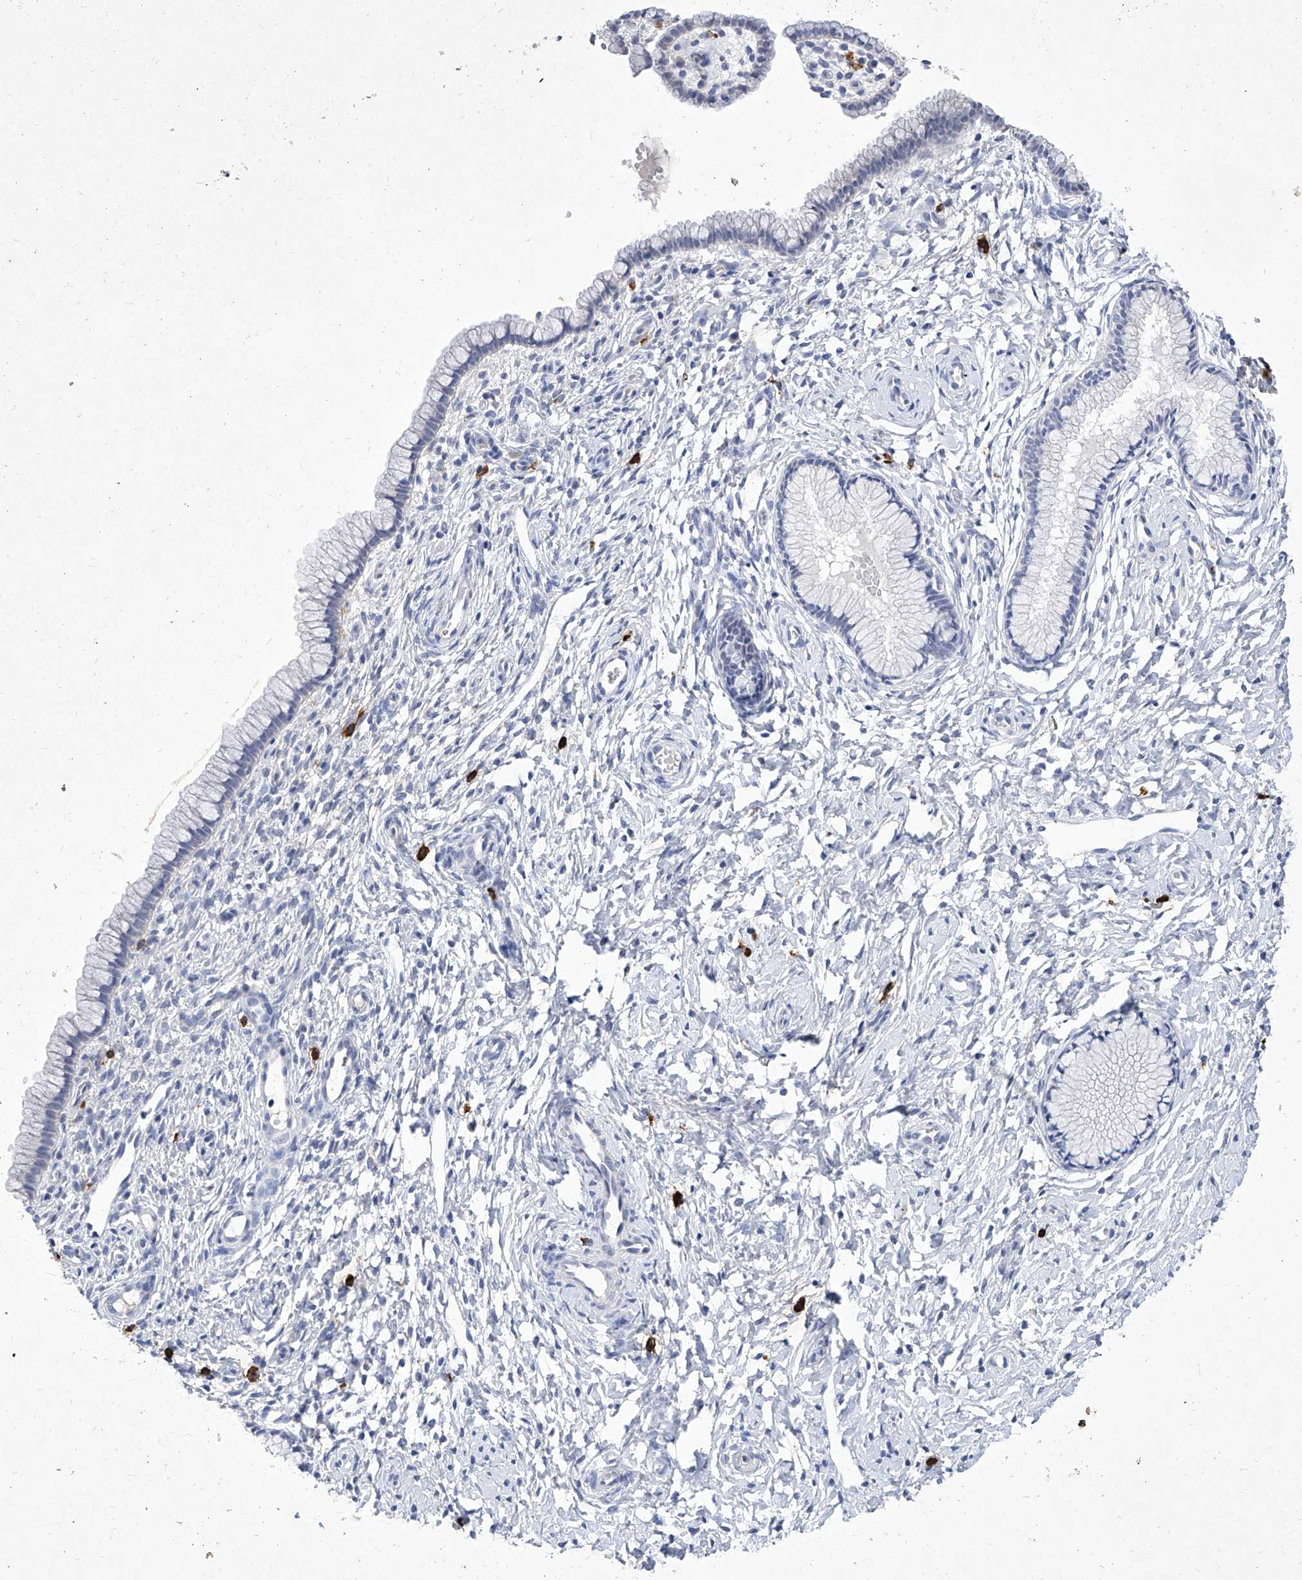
{"staining": {"intensity": "negative", "quantity": "none", "location": "none"}, "tissue": "cervix", "cell_type": "Glandular cells", "image_type": "normal", "snomed": [{"axis": "morphology", "description": "Normal tissue, NOS"}, {"axis": "topography", "description": "Cervix"}], "caption": "Immunohistochemical staining of normal human cervix displays no significant staining in glandular cells. (Immunohistochemistry (ihc), brightfield microscopy, high magnification).", "gene": "IFNL2", "patient": {"sex": "female", "age": 33}}